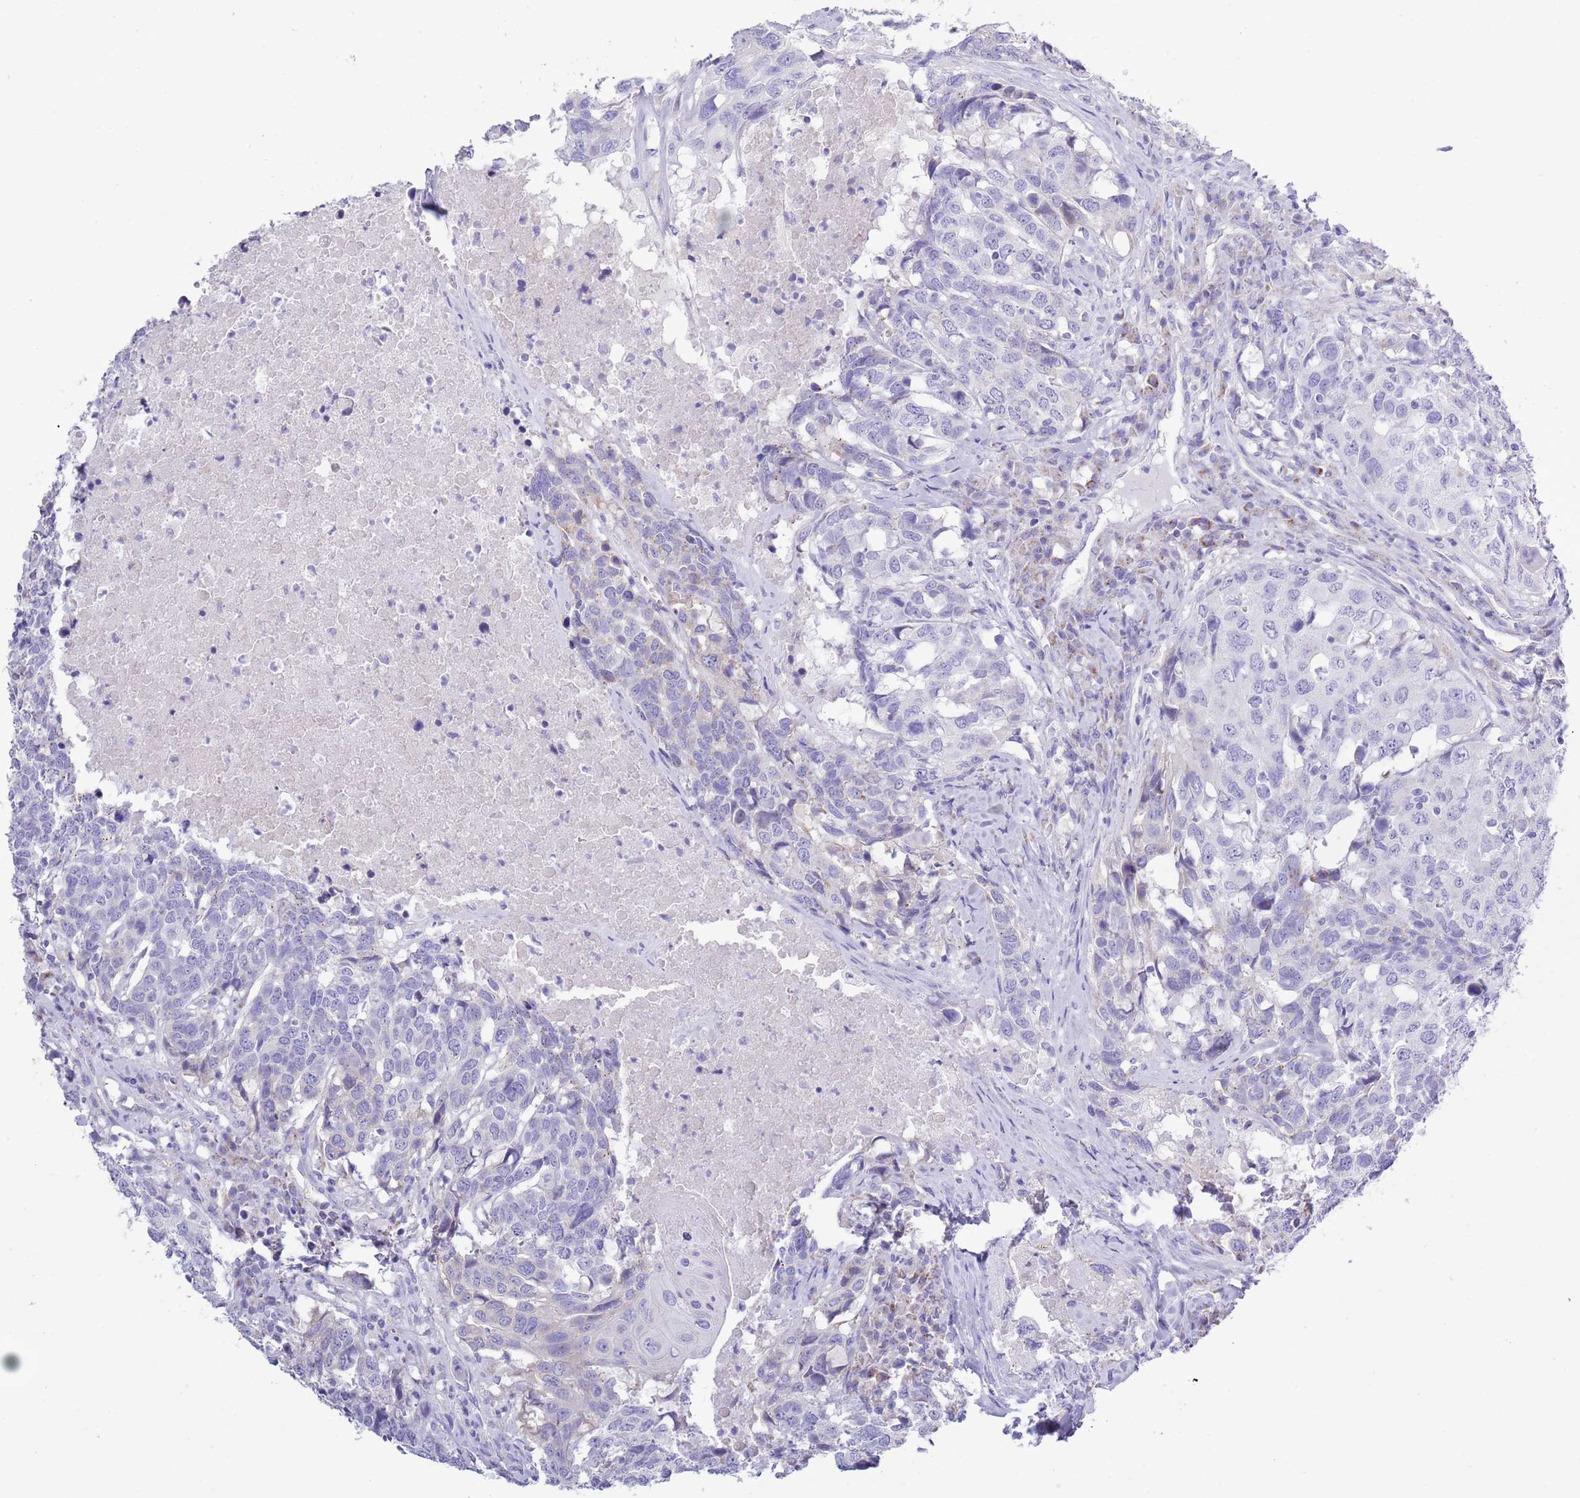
{"staining": {"intensity": "weak", "quantity": "<25%", "location": "cytoplasmic/membranous"}, "tissue": "head and neck cancer", "cell_type": "Tumor cells", "image_type": "cancer", "snomed": [{"axis": "morphology", "description": "Squamous cell carcinoma, NOS"}, {"axis": "topography", "description": "Head-Neck"}], "caption": "Human head and neck cancer (squamous cell carcinoma) stained for a protein using immunohistochemistry demonstrates no staining in tumor cells.", "gene": "MOCOS", "patient": {"sex": "male", "age": 66}}